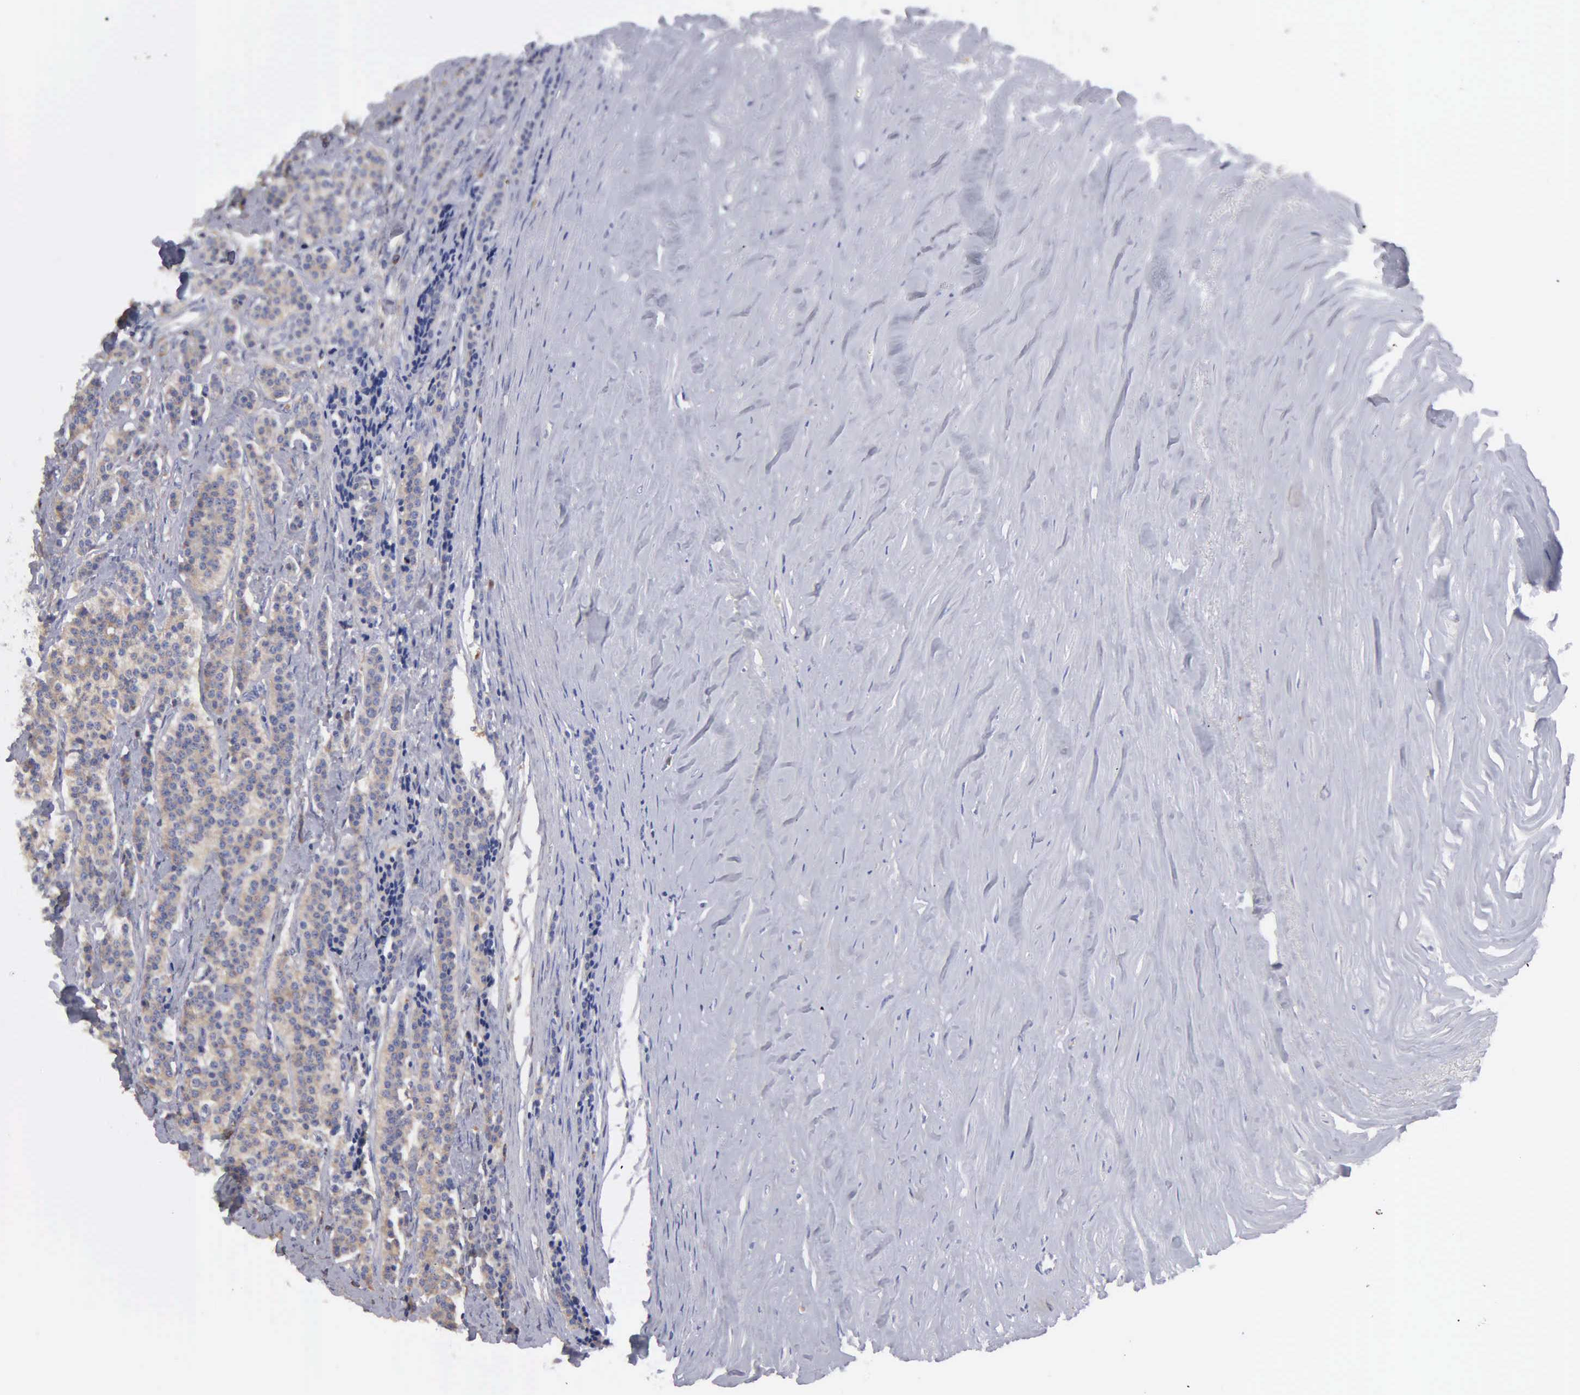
{"staining": {"intensity": "weak", "quantity": "25%-75%", "location": "cytoplasmic/membranous"}, "tissue": "carcinoid", "cell_type": "Tumor cells", "image_type": "cancer", "snomed": [{"axis": "morphology", "description": "Carcinoid, malignant, NOS"}, {"axis": "topography", "description": "Small intestine"}], "caption": "IHC photomicrograph of human carcinoid stained for a protein (brown), which reveals low levels of weak cytoplasmic/membranous positivity in approximately 25%-75% of tumor cells.", "gene": "G6PD", "patient": {"sex": "male", "age": 63}}